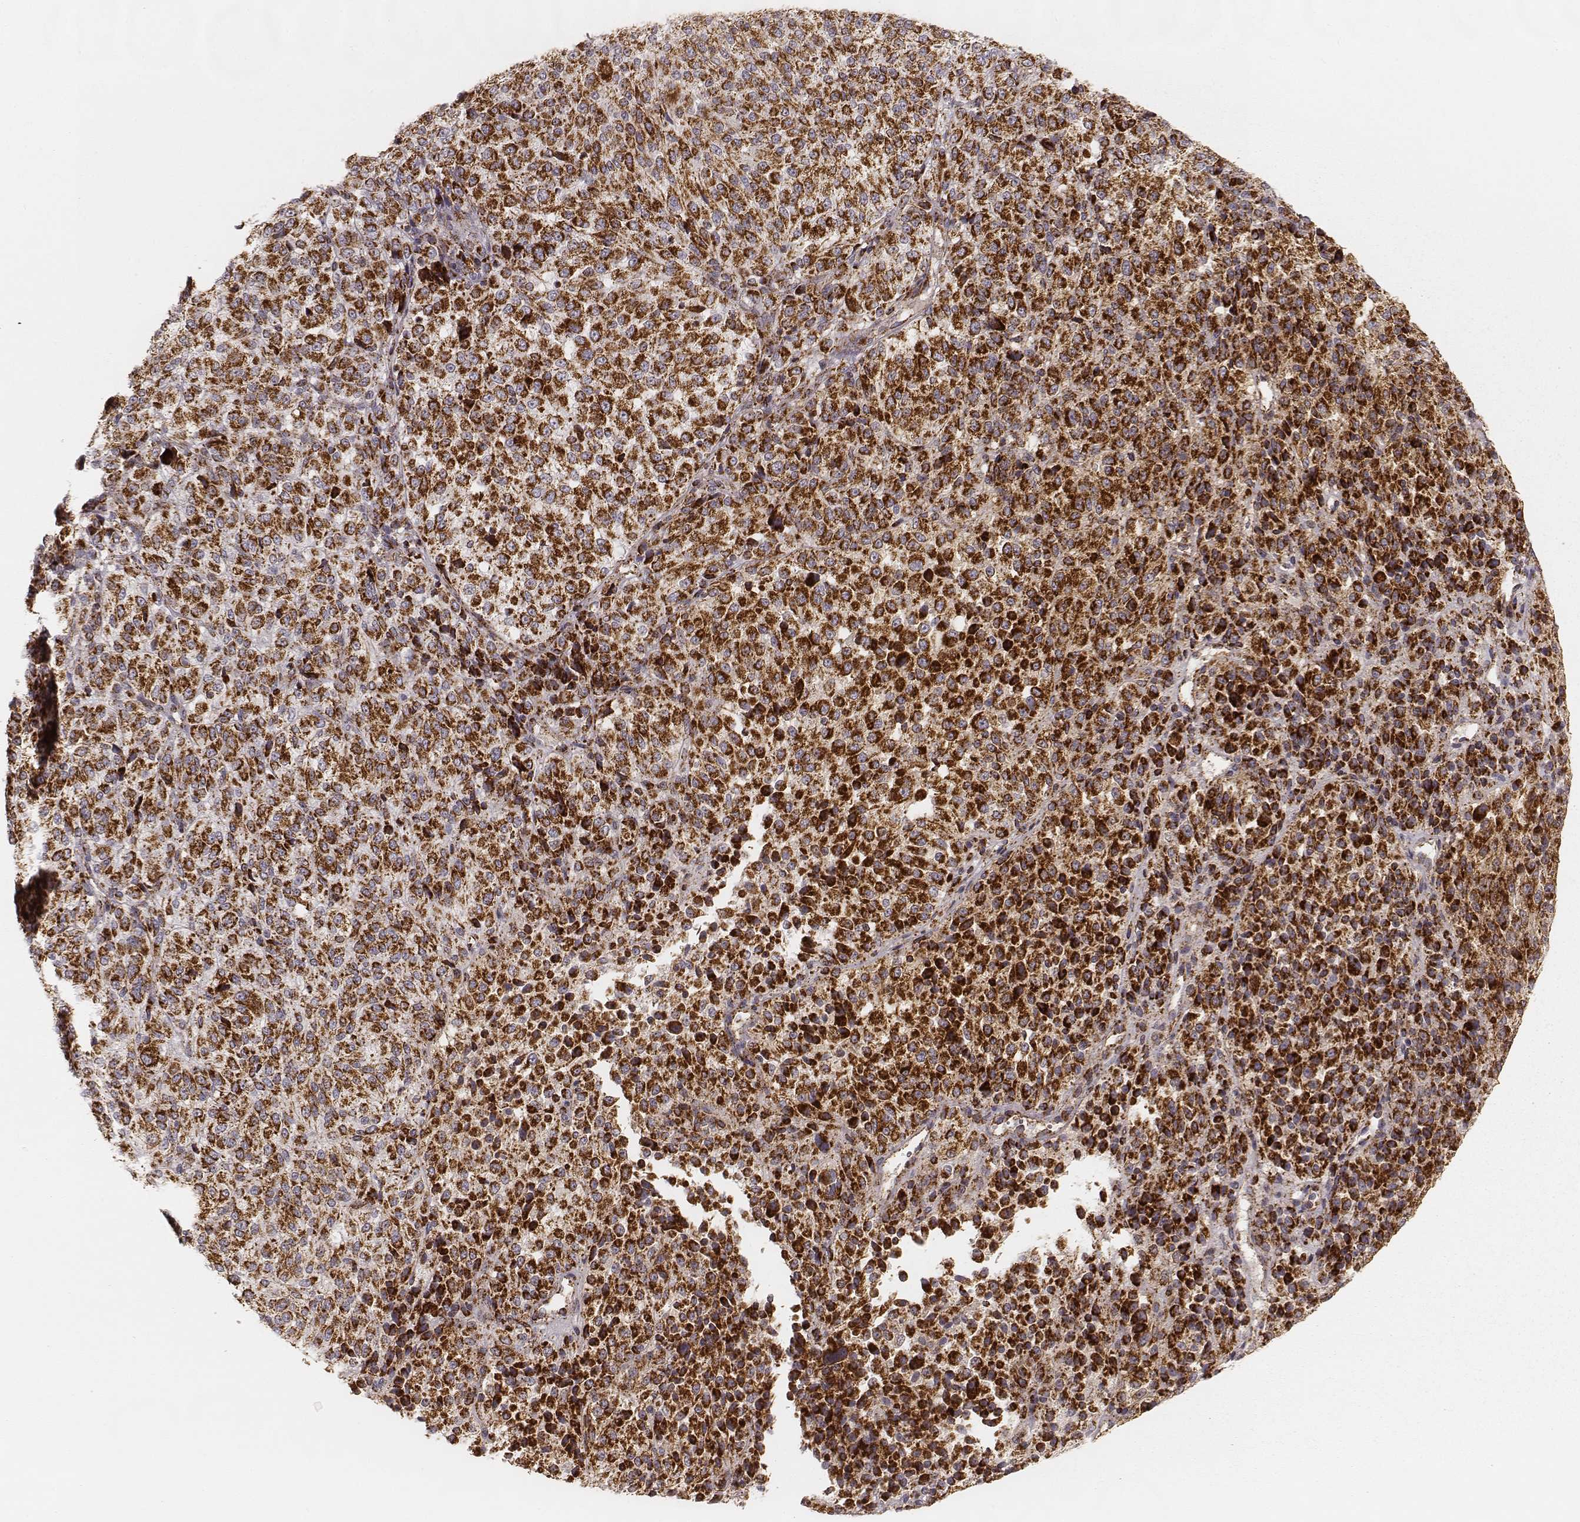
{"staining": {"intensity": "strong", "quantity": ">75%", "location": "cytoplasmic/membranous"}, "tissue": "melanoma", "cell_type": "Tumor cells", "image_type": "cancer", "snomed": [{"axis": "morphology", "description": "Malignant melanoma, Metastatic site"}, {"axis": "topography", "description": "Brain"}], "caption": "High-magnification brightfield microscopy of malignant melanoma (metastatic site) stained with DAB (3,3'-diaminobenzidine) (brown) and counterstained with hematoxylin (blue). tumor cells exhibit strong cytoplasmic/membranous staining is identified in approximately>75% of cells.", "gene": "CS", "patient": {"sex": "female", "age": 56}}